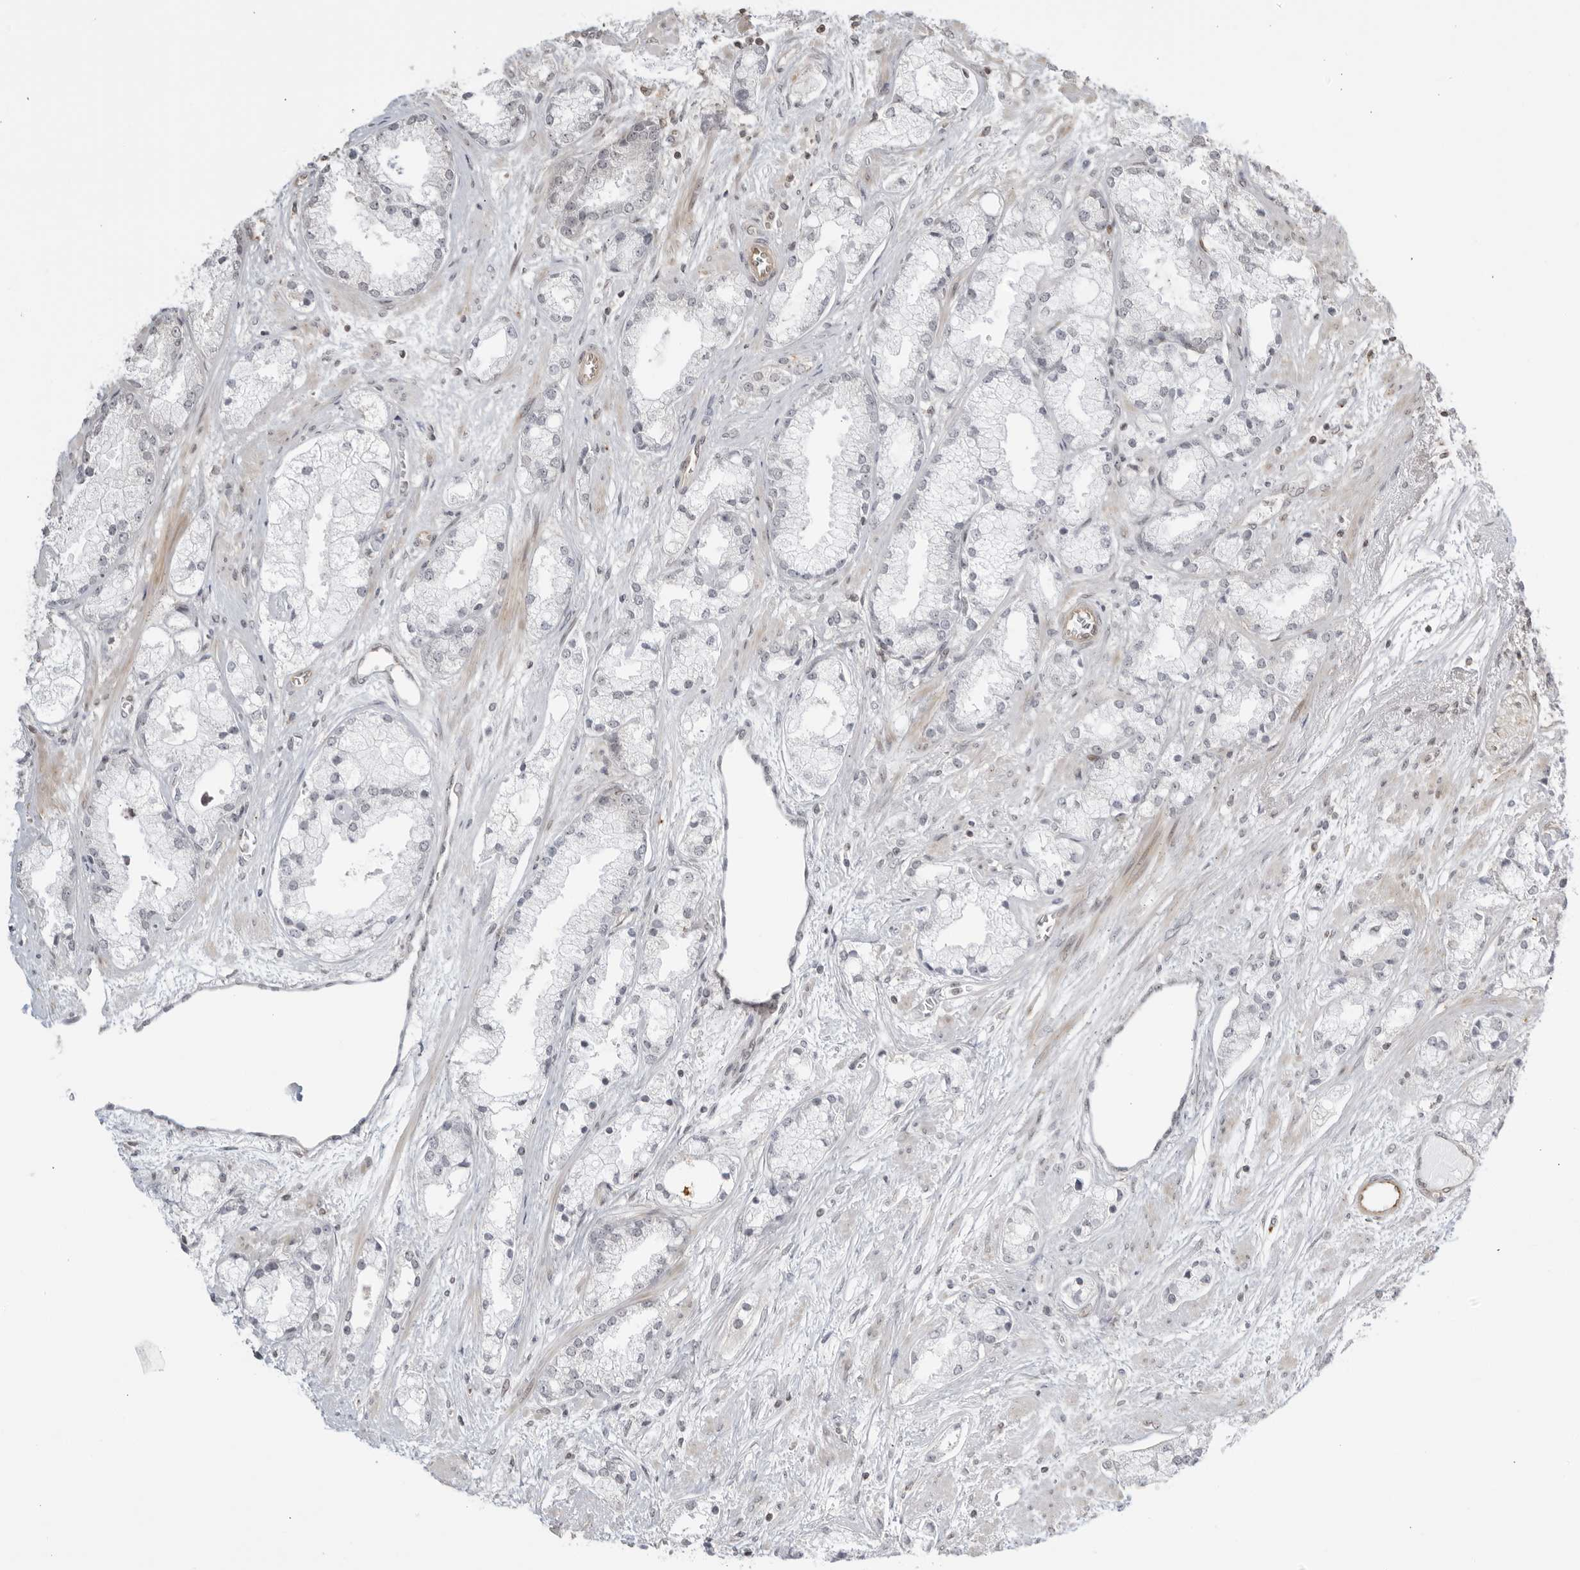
{"staining": {"intensity": "negative", "quantity": "none", "location": "none"}, "tissue": "prostate cancer", "cell_type": "Tumor cells", "image_type": "cancer", "snomed": [{"axis": "morphology", "description": "Adenocarcinoma, High grade"}, {"axis": "topography", "description": "Prostate"}], "caption": "Immunohistochemistry of human prostate cancer (adenocarcinoma (high-grade)) demonstrates no staining in tumor cells.", "gene": "TCF21", "patient": {"sex": "male", "age": 50}}